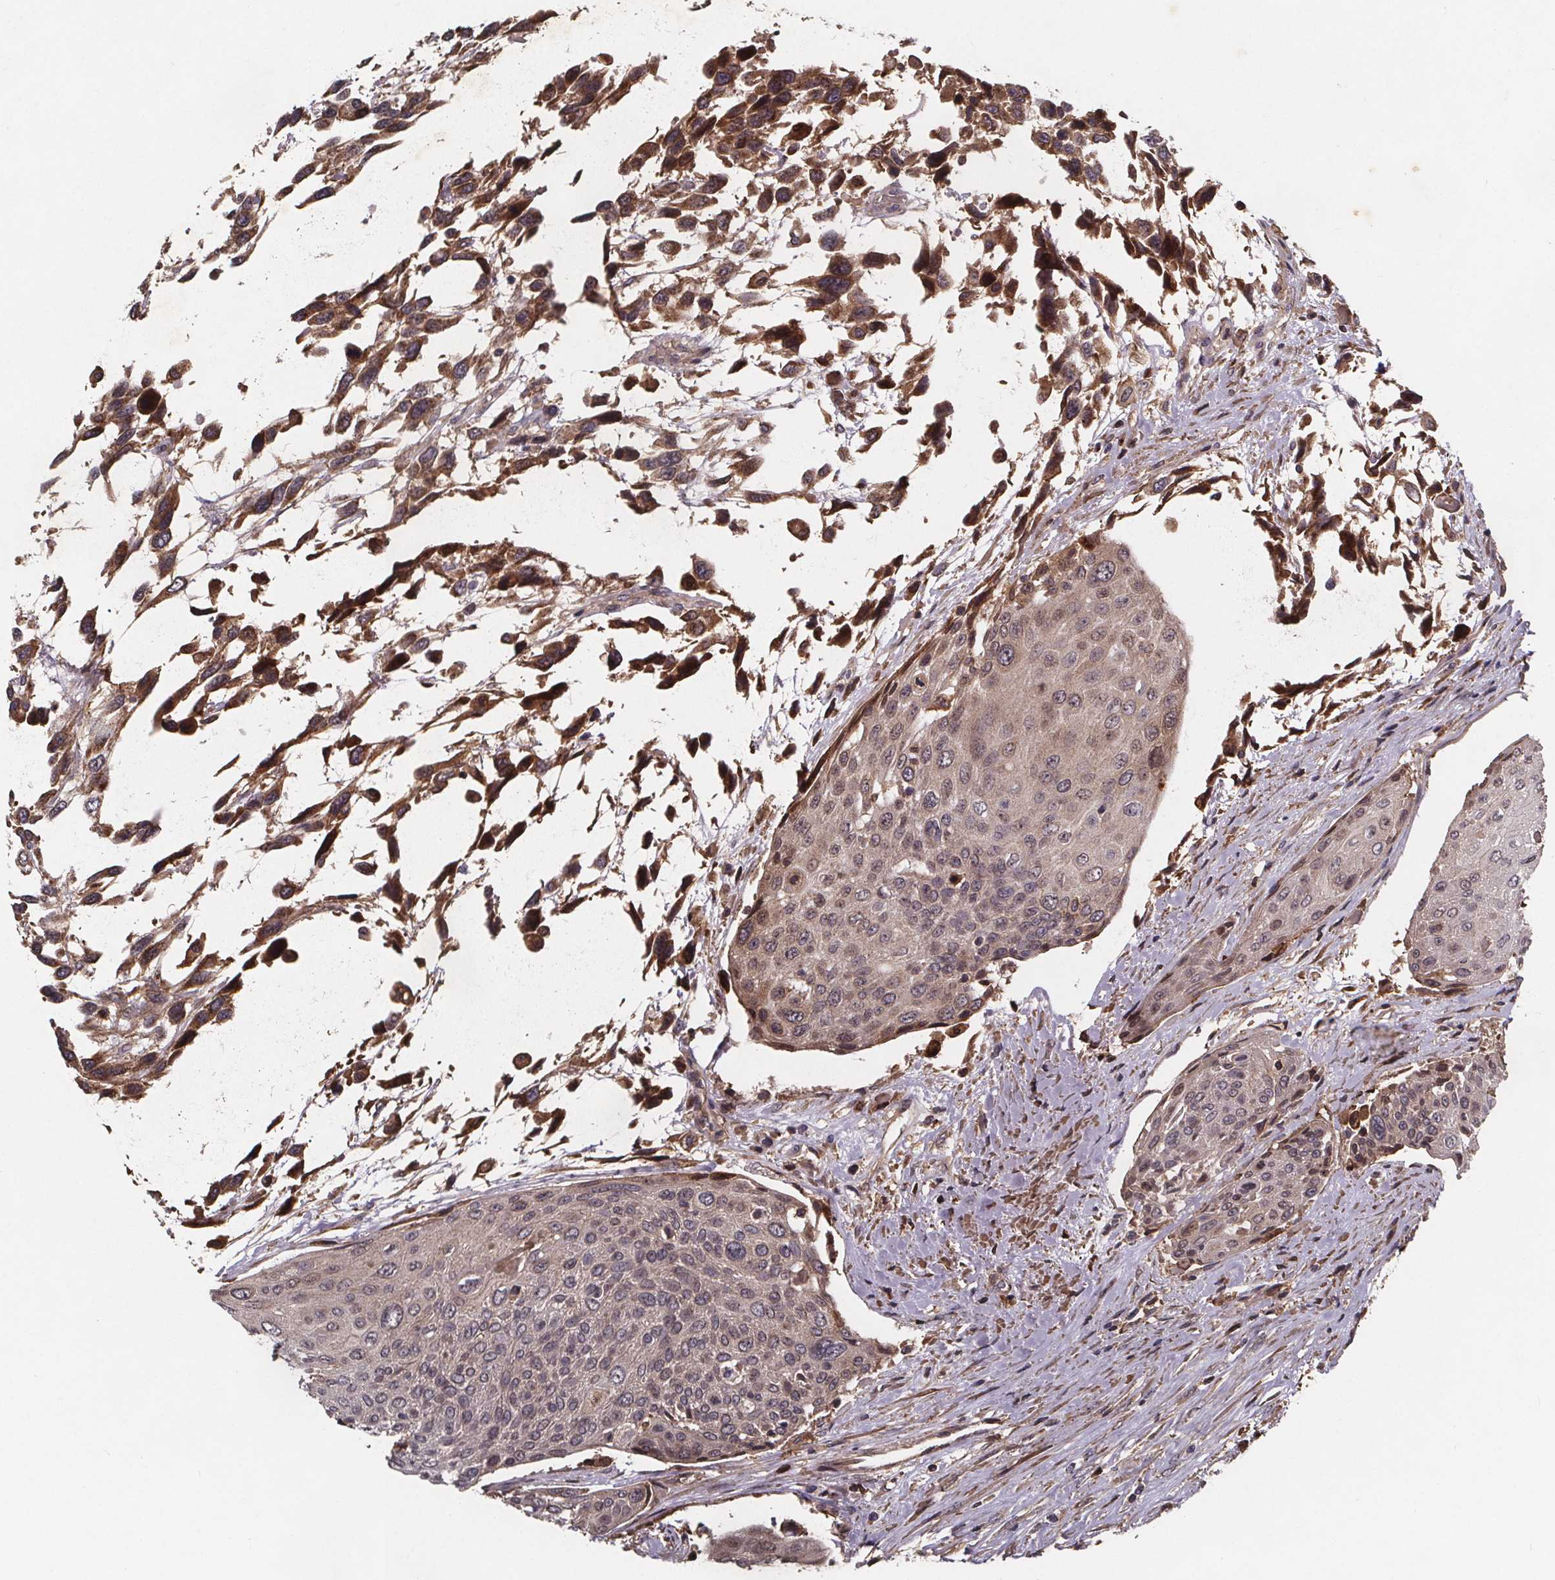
{"staining": {"intensity": "strong", "quantity": ">75%", "location": "cytoplasmic/membranous,nuclear"}, "tissue": "urothelial cancer", "cell_type": "Tumor cells", "image_type": "cancer", "snomed": [{"axis": "morphology", "description": "Urothelial carcinoma, High grade"}, {"axis": "topography", "description": "Urinary bladder"}], "caption": "Immunohistochemistry (IHC) of human urothelial carcinoma (high-grade) shows high levels of strong cytoplasmic/membranous and nuclear expression in about >75% of tumor cells.", "gene": "FASTKD3", "patient": {"sex": "female", "age": 70}}